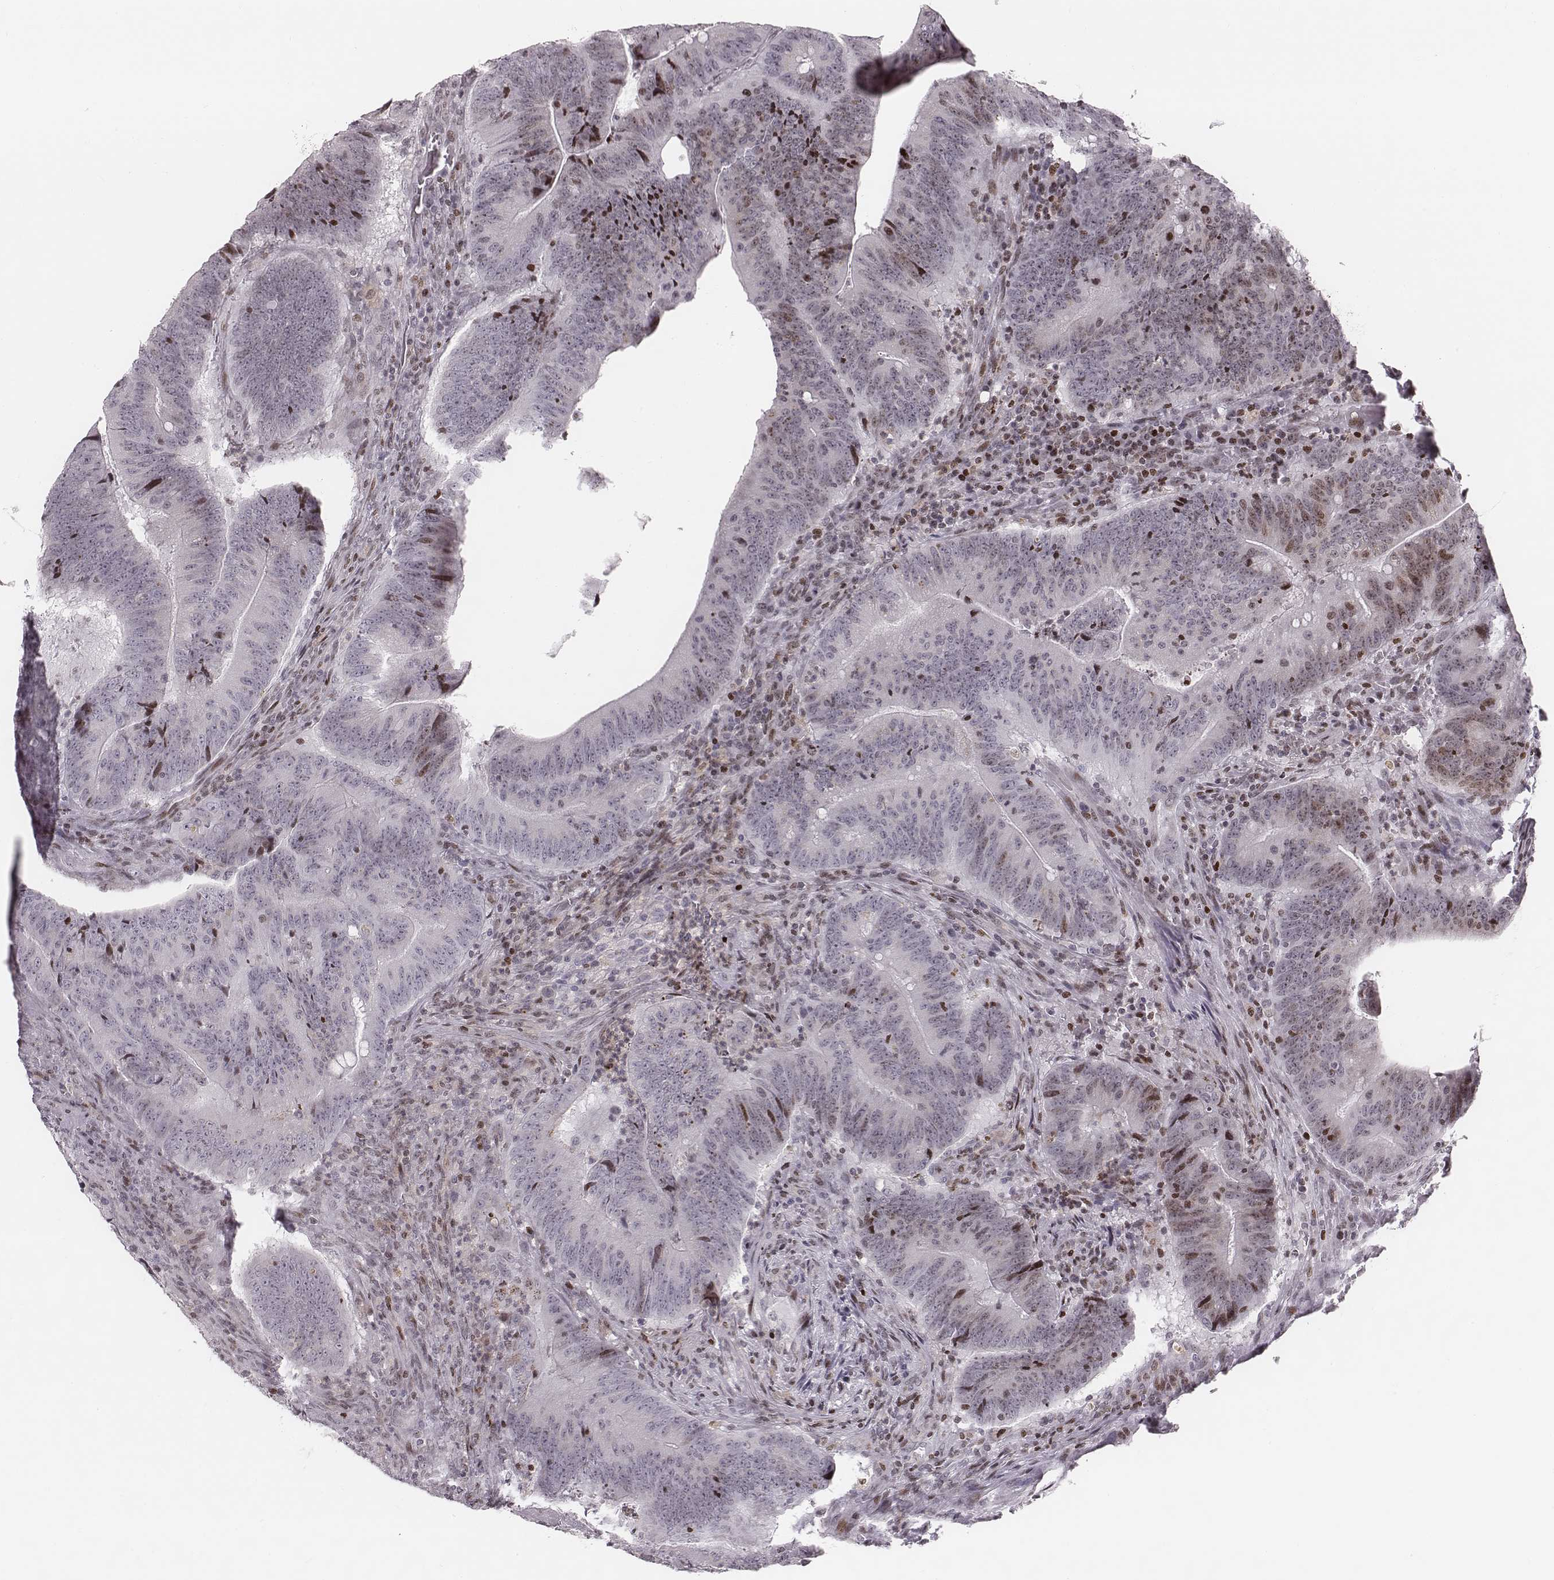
{"staining": {"intensity": "weak", "quantity": "<25%", "location": "nuclear"}, "tissue": "colorectal cancer", "cell_type": "Tumor cells", "image_type": "cancer", "snomed": [{"axis": "morphology", "description": "Adenocarcinoma, NOS"}, {"axis": "topography", "description": "Colon"}], "caption": "This is a micrograph of immunohistochemistry (IHC) staining of colorectal cancer, which shows no expression in tumor cells.", "gene": "NDC1", "patient": {"sex": "female", "age": 87}}